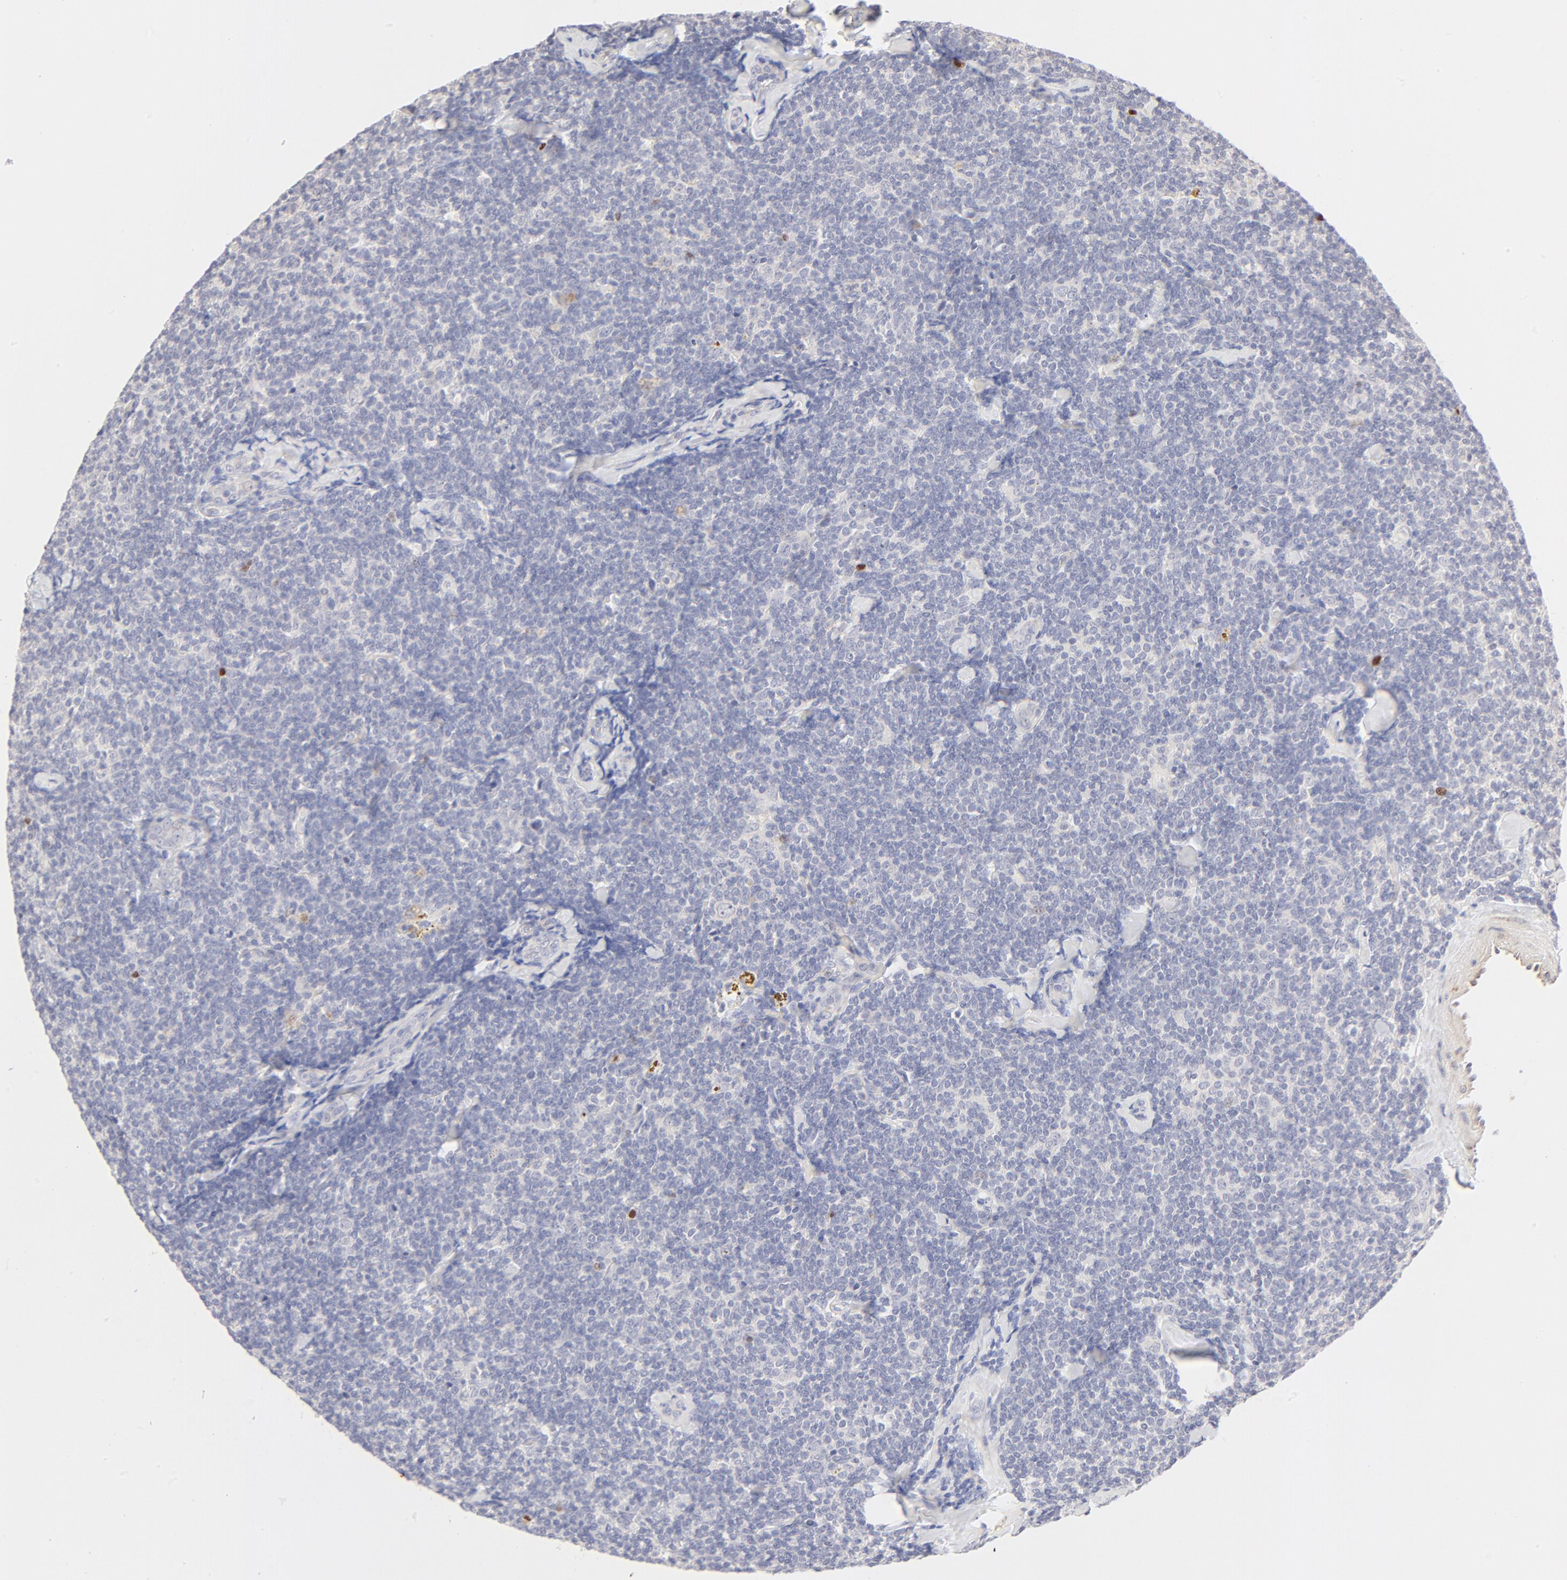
{"staining": {"intensity": "negative", "quantity": "none", "location": "none"}, "tissue": "lymphoma", "cell_type": "Tumor cells", "image_type": "cancer", "snomed": [{"axis": "morphology", "description": "Malignant lymphoma, non-Hodgkin's type, Low grade"}, {"axis": "topography", "description": "Lymph node"}], "caption": "An IHC image of malignant lymphoma, non-Hodgkin's type (low-grade) is shown. There is no staining in tumor cells of malignant lymphoma, non-Hodgkin's type (low-grade).", "gene": "NKX2-2", "patient": {"sex": "female", "age": 56}}